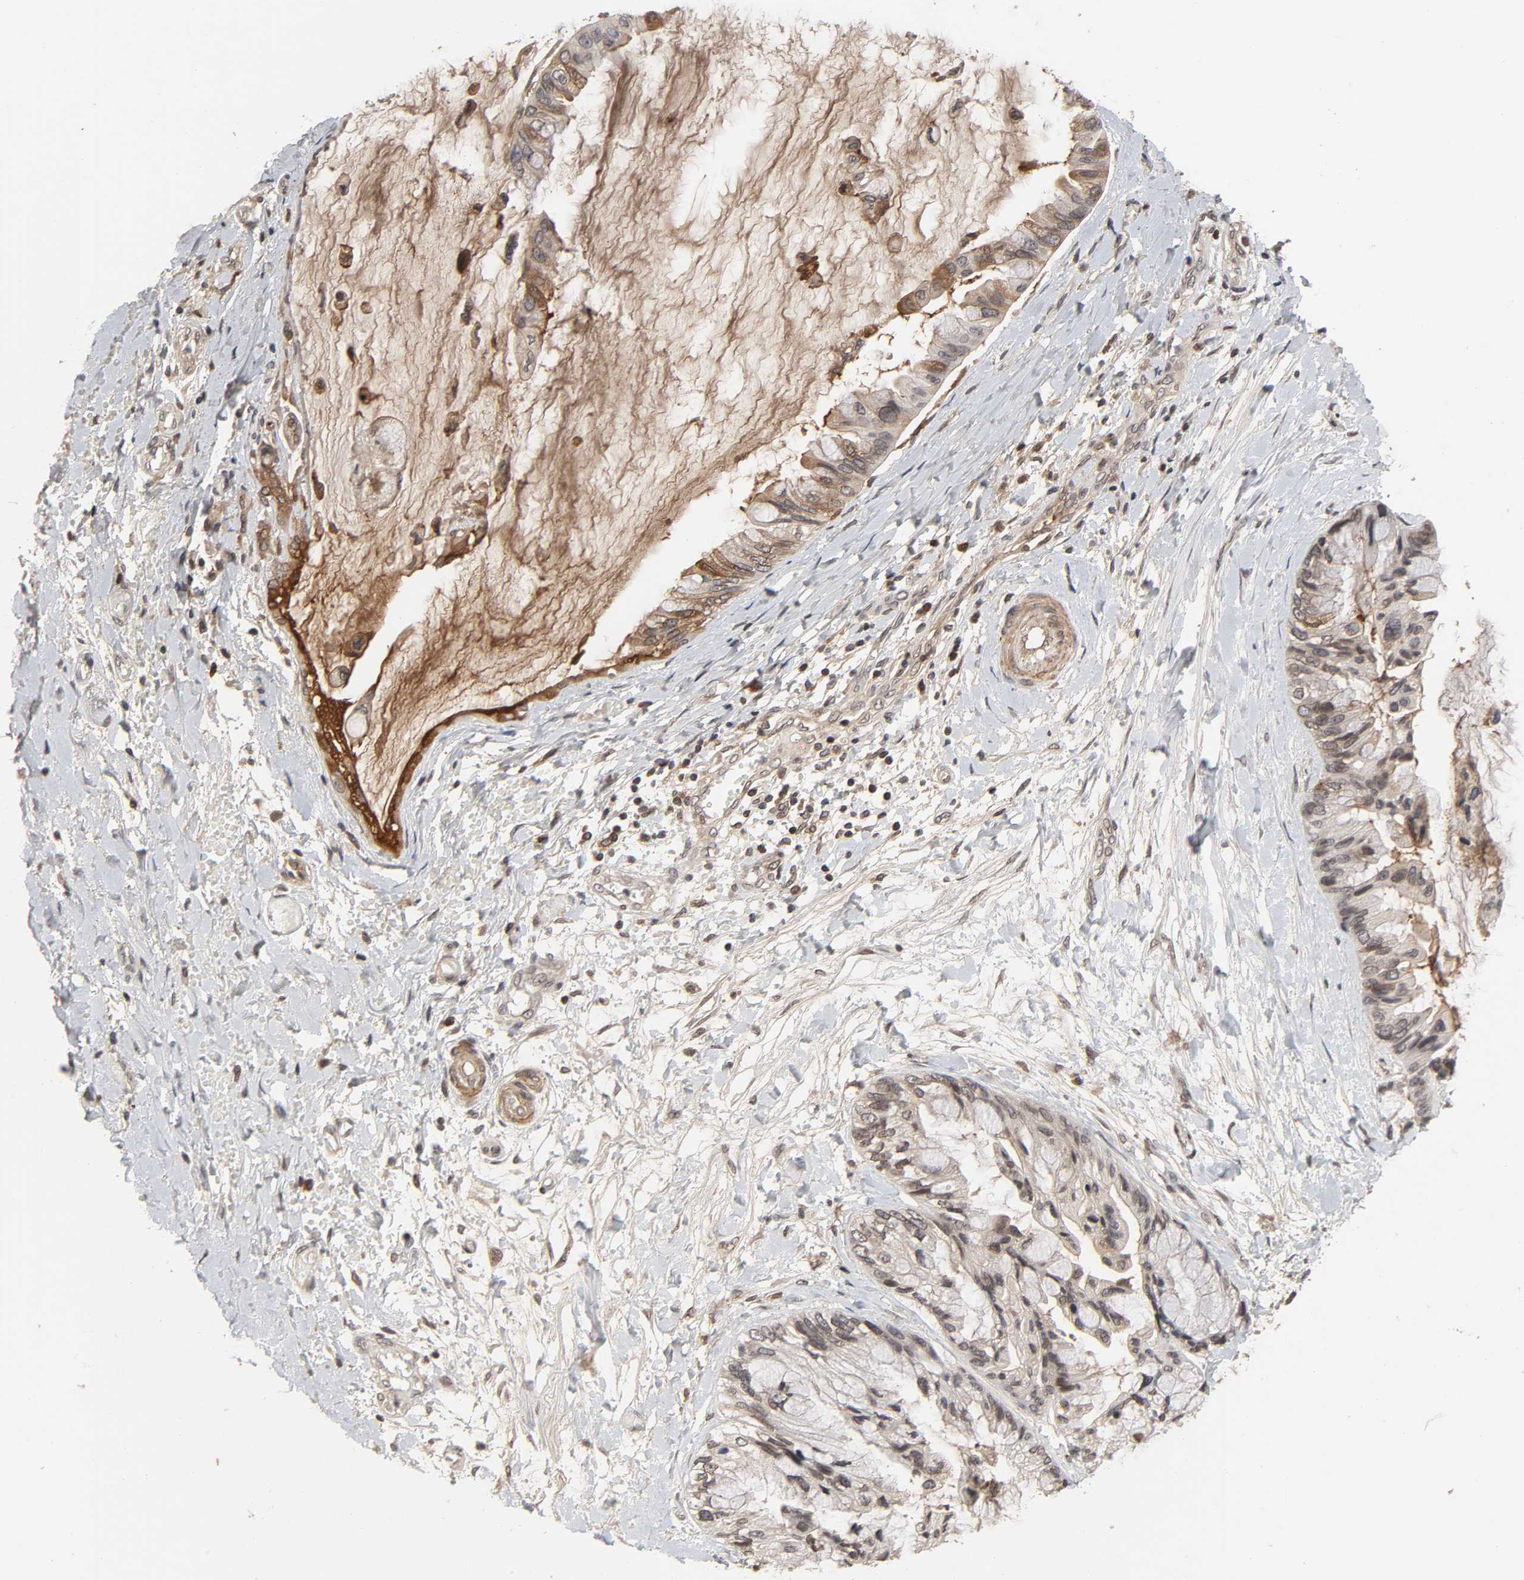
{"staining": {"intensity": "moderate", "quantity": ">75%", "location": "cytoplasmic/membranous,nuclear"}, "tissue": "ovarian cancer", "cell_type": "Tumor cells", "image_type": "cancer", "snomed": [{"axis": "morphology", "description": "Cystadenocarcinoma, mucinous, NOS"}, {"axis": "topography", "description": "Ovary"}], "caption": "There is medium levels of moderate cytoplasmic/membranous and nuclear staining in tumor cells of ovarian cancer (mucinous cystadenocarcinoma), as demonstrated by immunohistochemical staining (brown color).", "gene": "CPN2", "patient": {"sex": "female", "age": 39}}